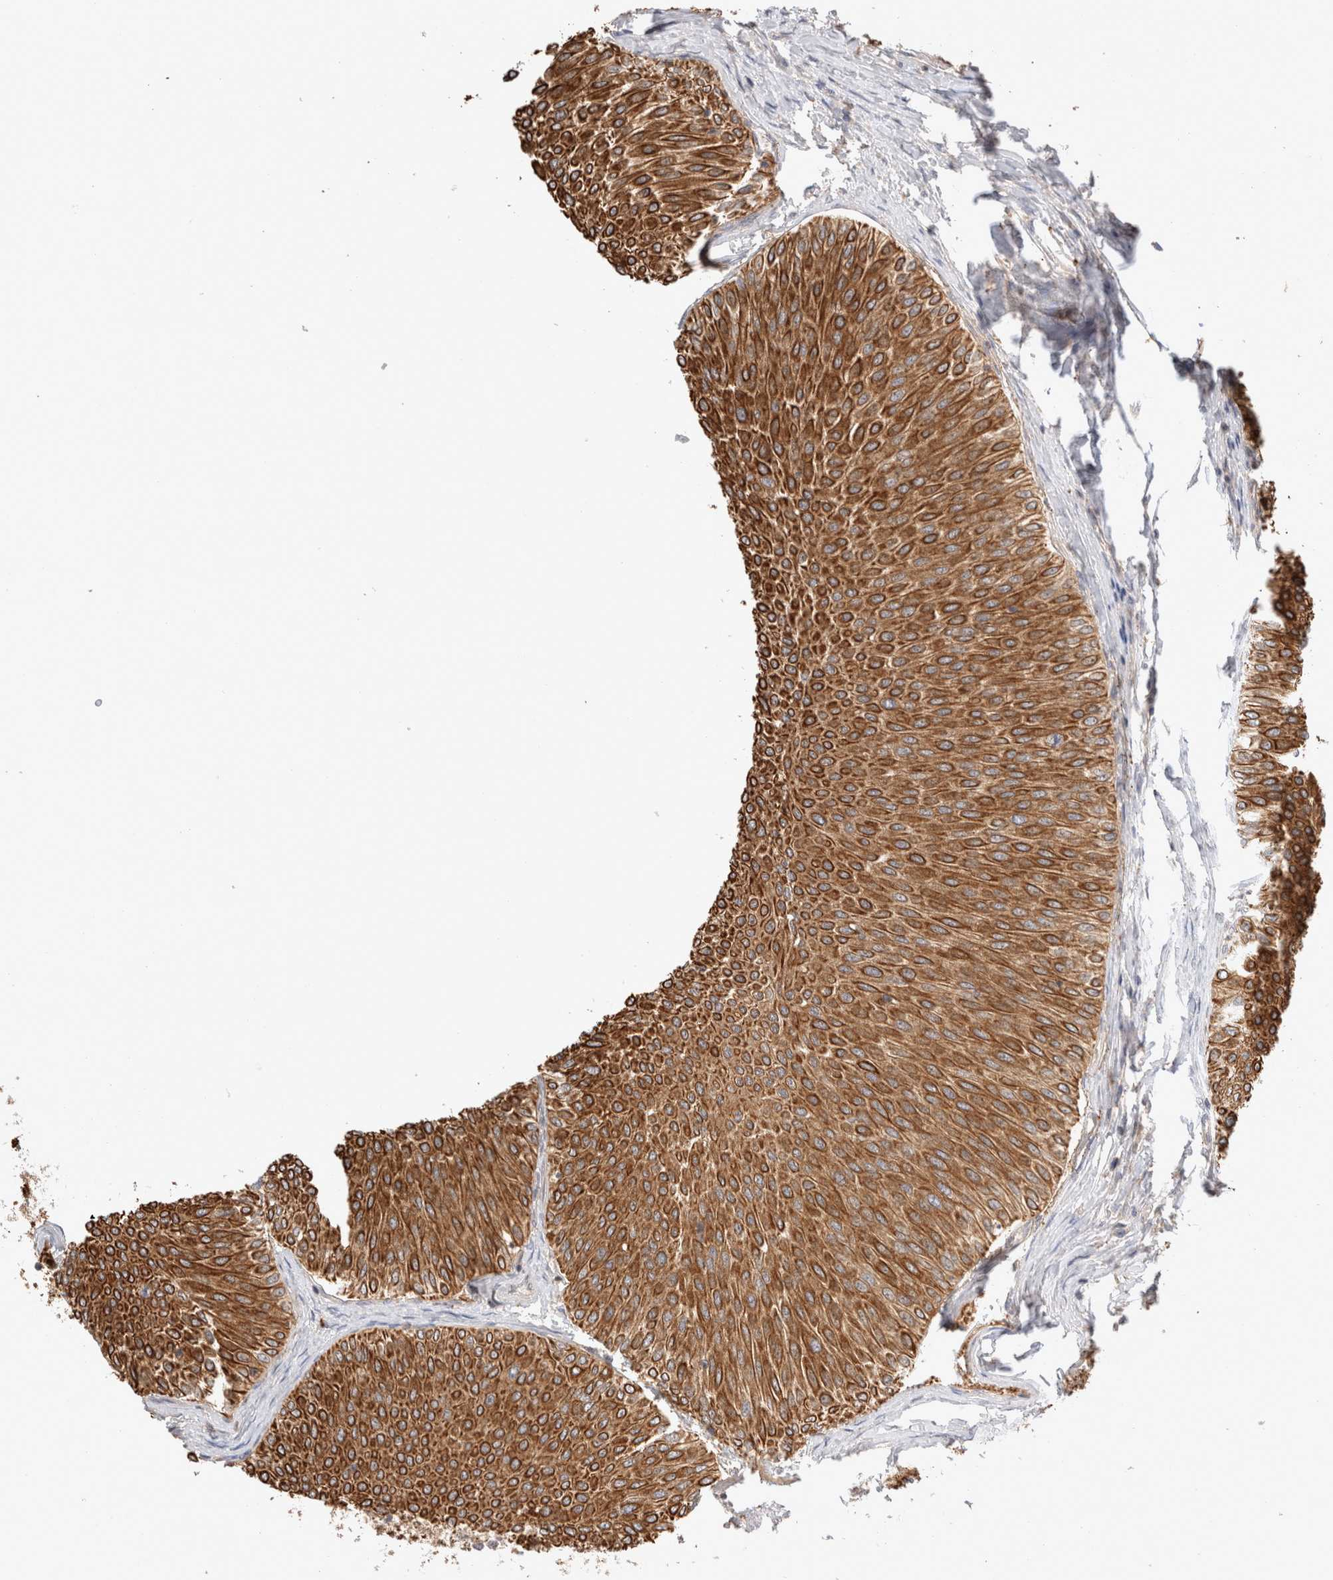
{"staining": {"intensity": "strong", "quantity": ">75%", "location": "cytoplasmic/membranous"}, "tissue": "urothelial cancer", "cell_type": "Tumor cells", "image_type": "cancer", "snomed": [{"axis": "morphology", "description": "Urothelial carcinoma, Low grade"}, {"axis": "topography", "description": "Urinary bladder"}], "caption": "High-power microscopy captured an IHC histopathology image of urothelial cancer, revealing strong cytoplasmic/membranous expression in about >75% of tumor cells.", "gene": "VPS28", "patient": {"sex": "male", "age": 78}}